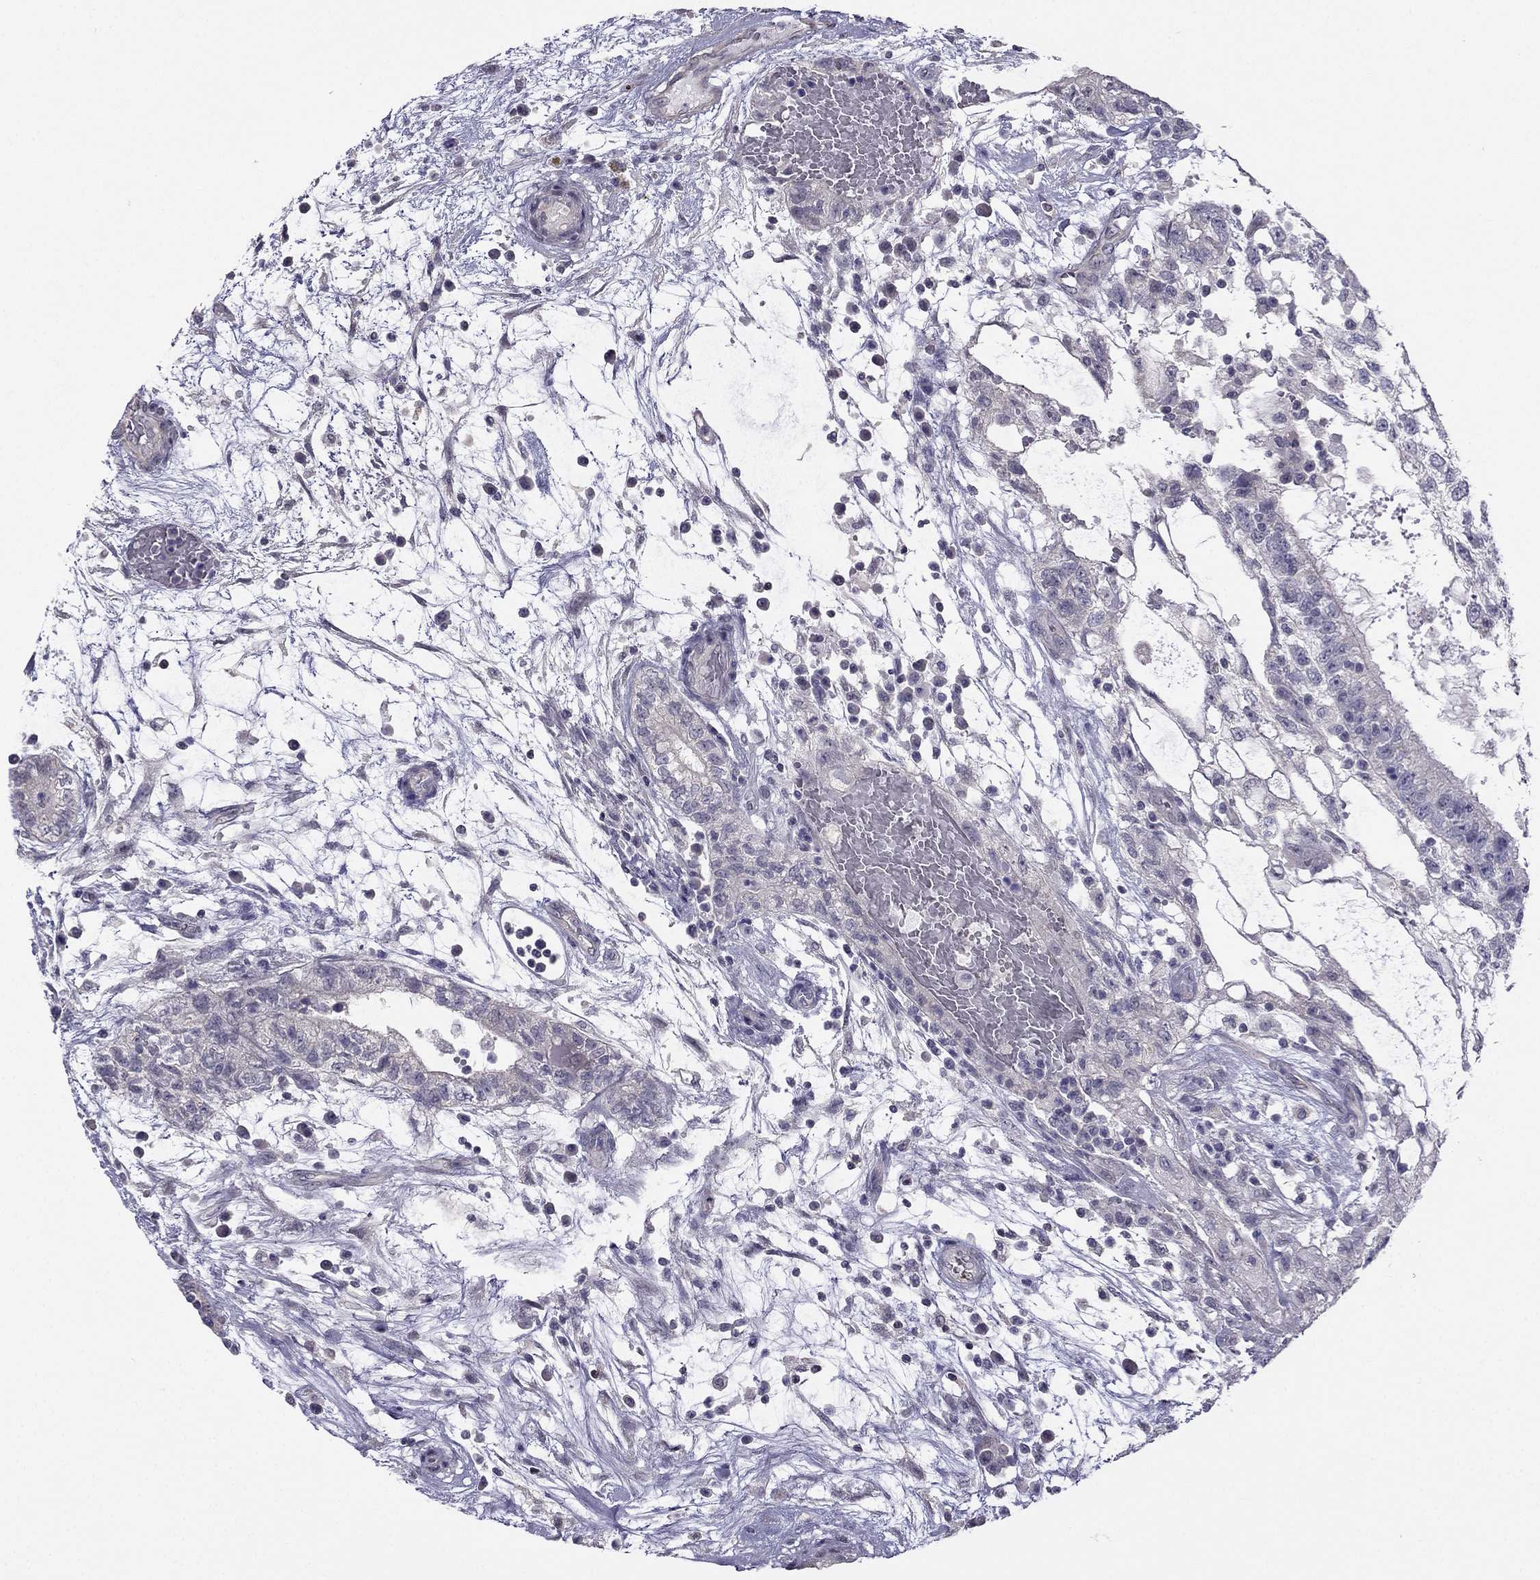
{"staining": {"intensity": "negative", "quantity": "none", "location": "none"}, "tissue": "testis cancer", "cell_type": "Tumor cells", "image_type": "cancer", "snomed": [{"axis": "morphology", "description": "Normal tissue, NOS"}, {"axis": "morphology", "description": "Carcinoma, Embryonal, NOS"}, {"axis": "topography", "description": "Testis"}, {"axis": "topography", "description": "Epididymis"}], "caption": "Human testis embryonal carcinoma stained for a protein using immunohistochemistry (IHC) reveals no positivity in tumor cells.", "gene": "HSFX1", "patient": {"sex": "male", "age": 32}}